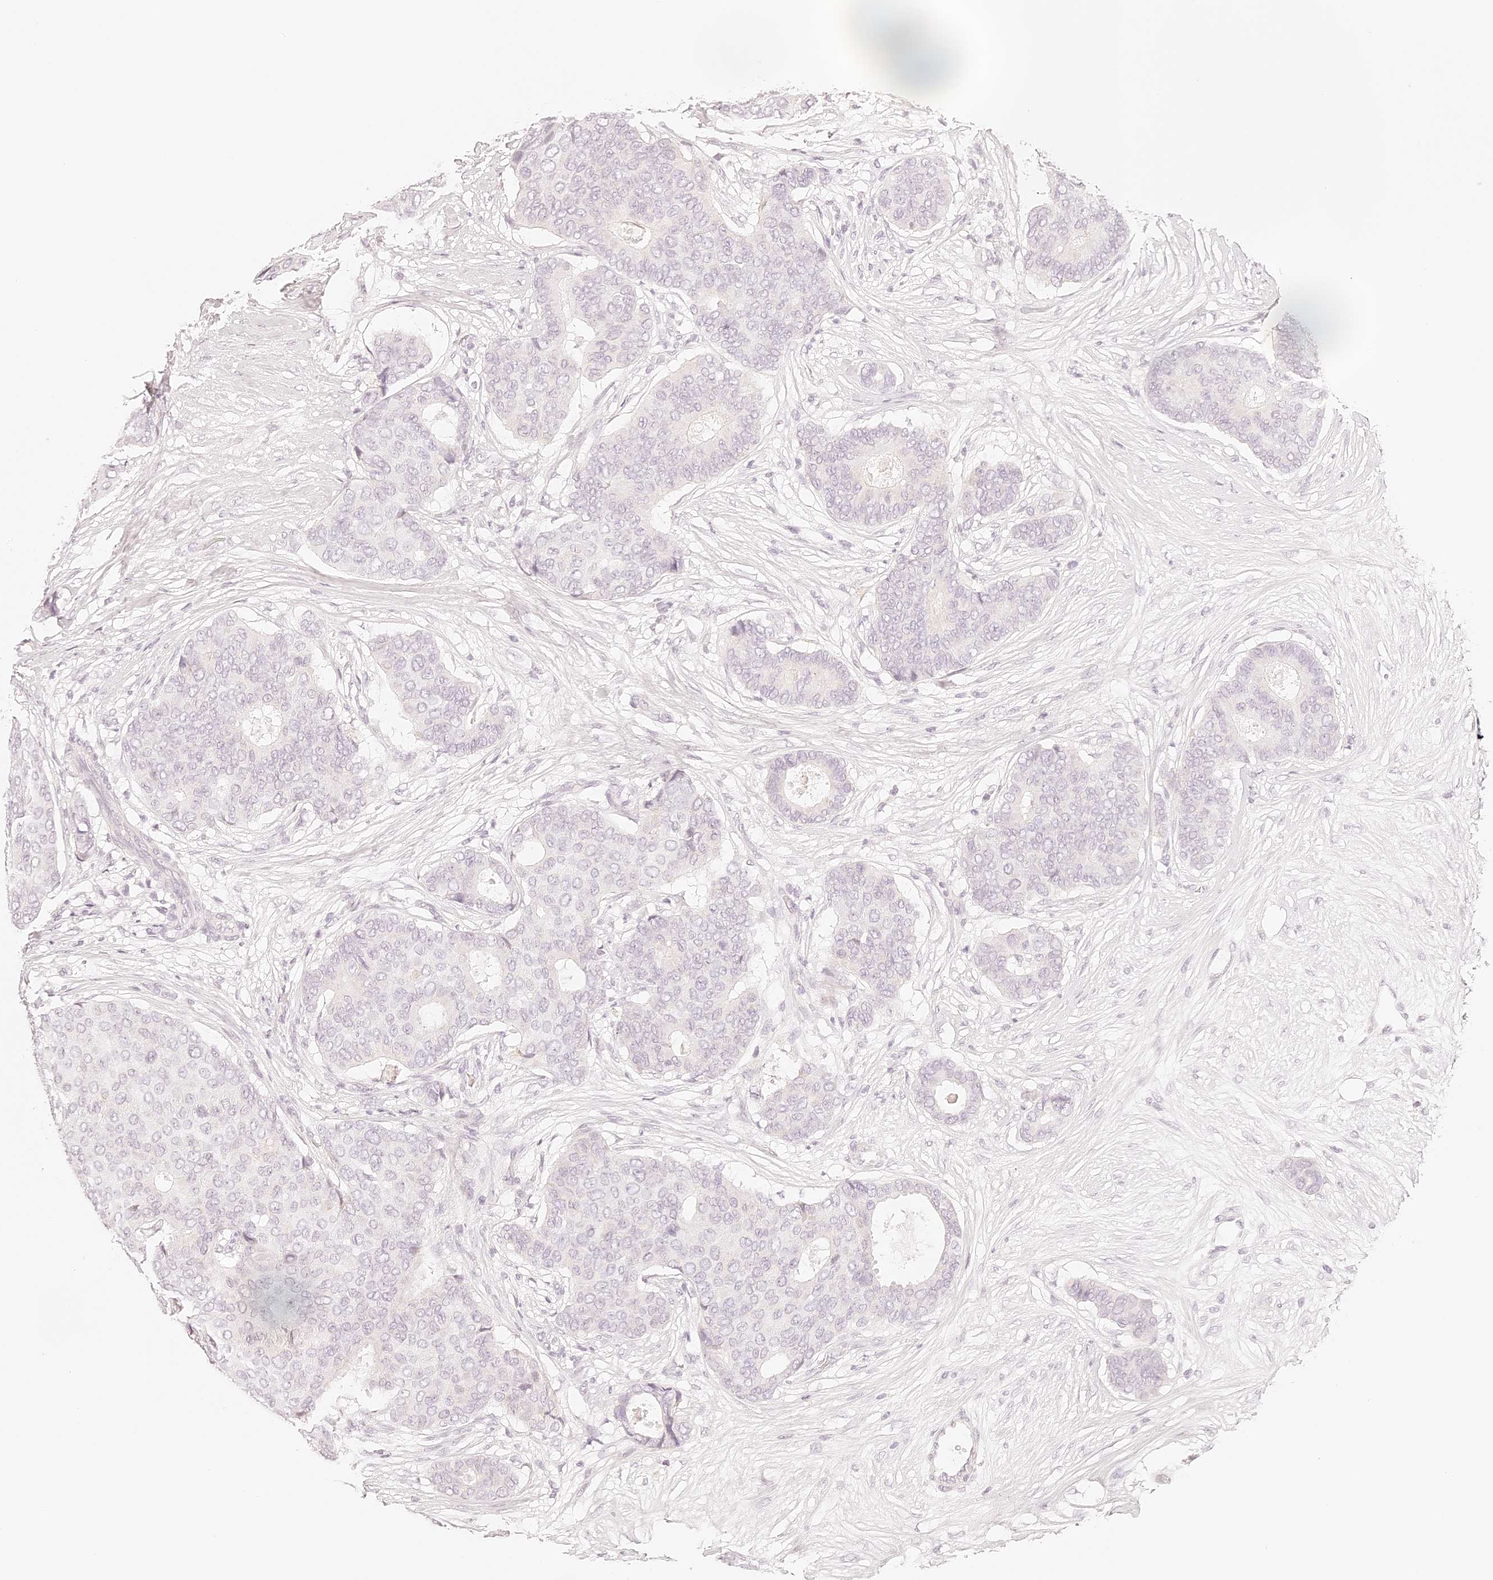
{"staining": {"intensity": "negative", "quantity": "none", "location": "none"}, "tissue": "breast cancer", "cell_type": "Tumor cells", "image_type": "cancer", "snomed": [{"axis": "morphology", "description": "Duct carcinoma"}, {"axis": "topography", "description": "Breast"}], "caption": "This is a photomicrograph of IHC staining of intraductal carcinoma (breast), which shows no positivity in tumor cells.", "gene": "TRIM45", "patient": {"sex": "female", "age": 75}}